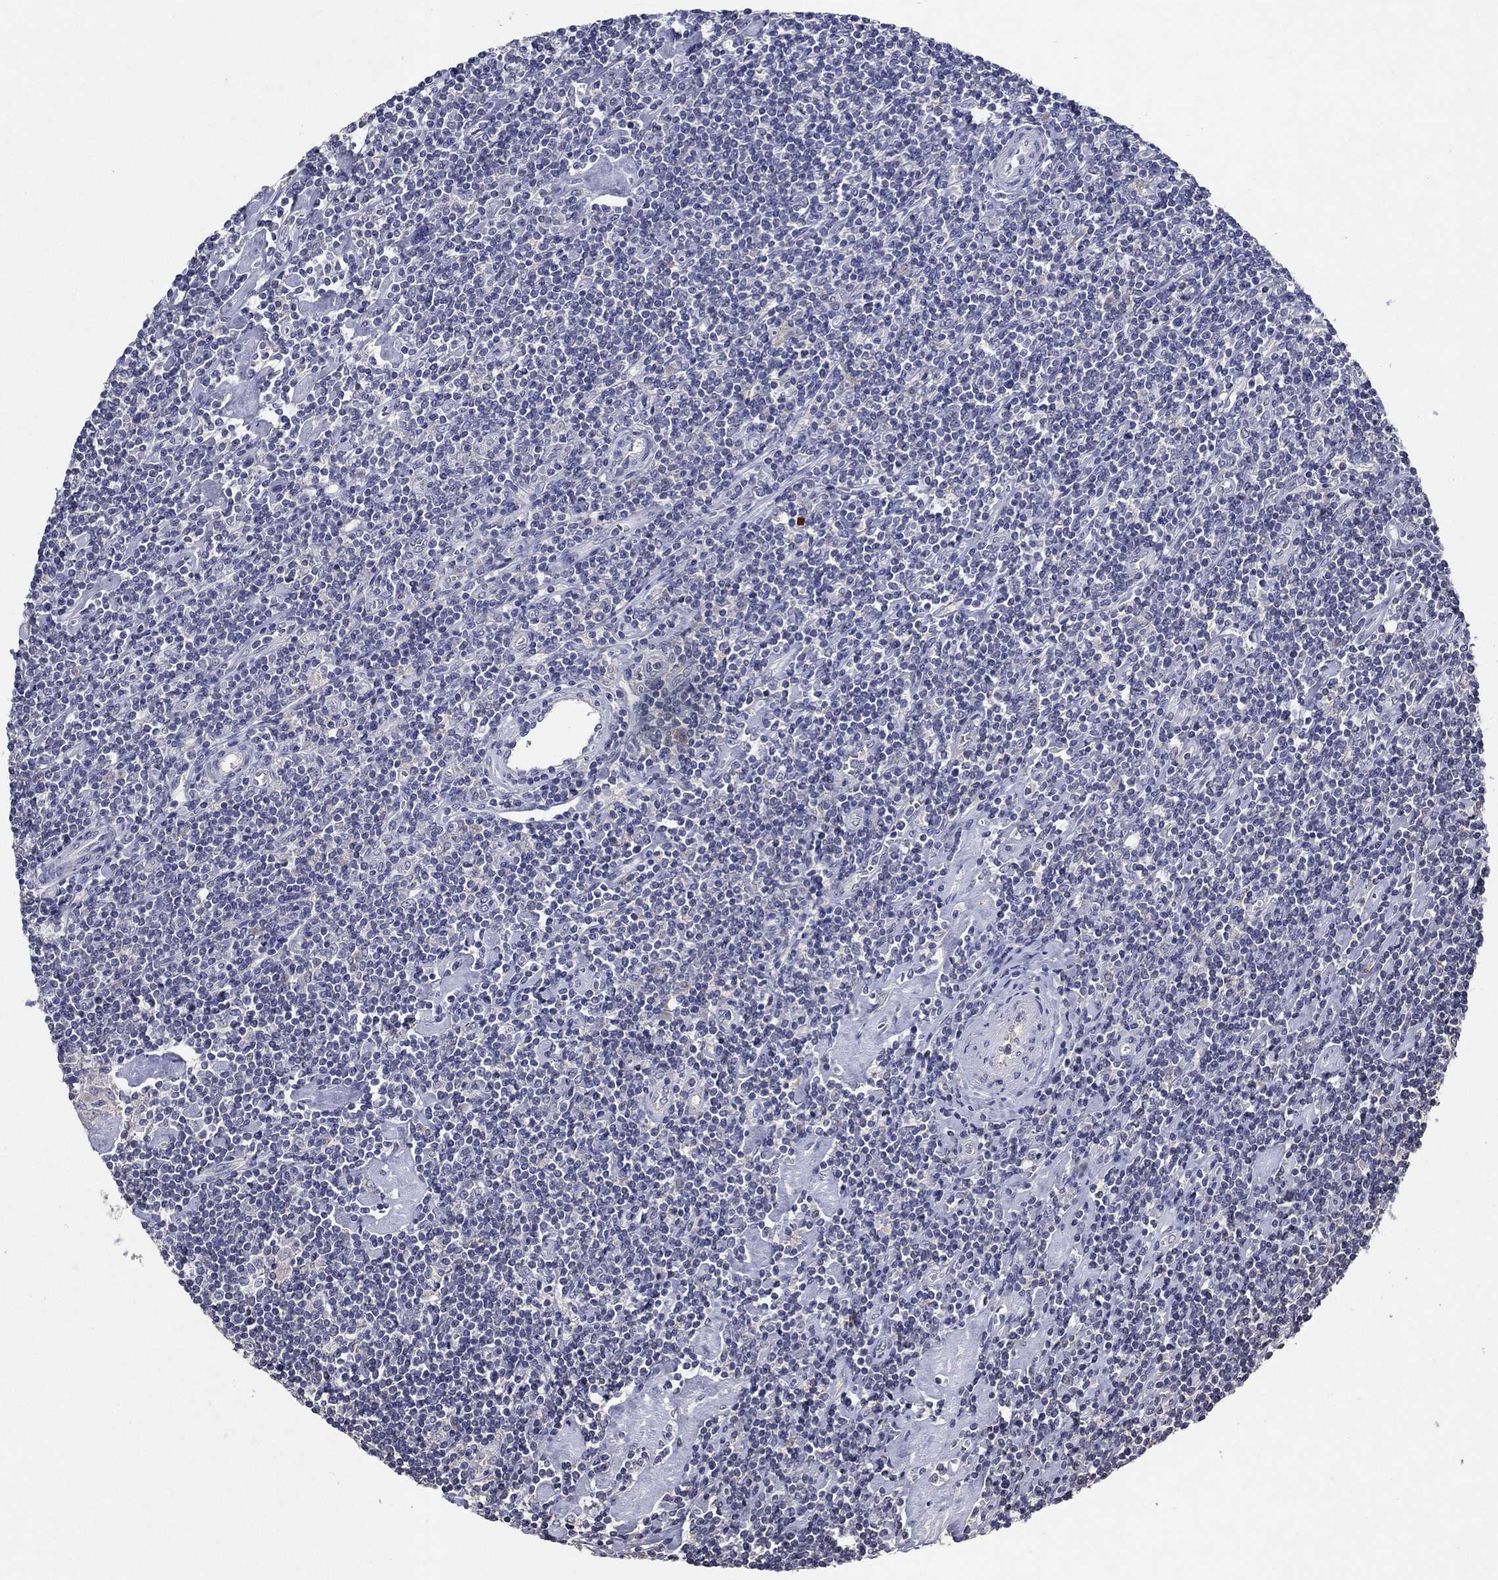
{"staining": {"intensity": "negative", "quantity": "none", "location": "none"}, "tissue": "lymphoma", "cell_type": "Tumor cells", "image_type": "cancer", "snomed": [{"axis": "morphology", "description": "Hodgkin's disease, NOS"}, {"axis": "topography", "description": "Lymph node"}], "caption": "Immunohistochemistry (IHC) of human Hodgkin's disease reveals no positivity in tumor cells.", "gene": "PROZ", "patient": {"sex": "male", "age": 40}}